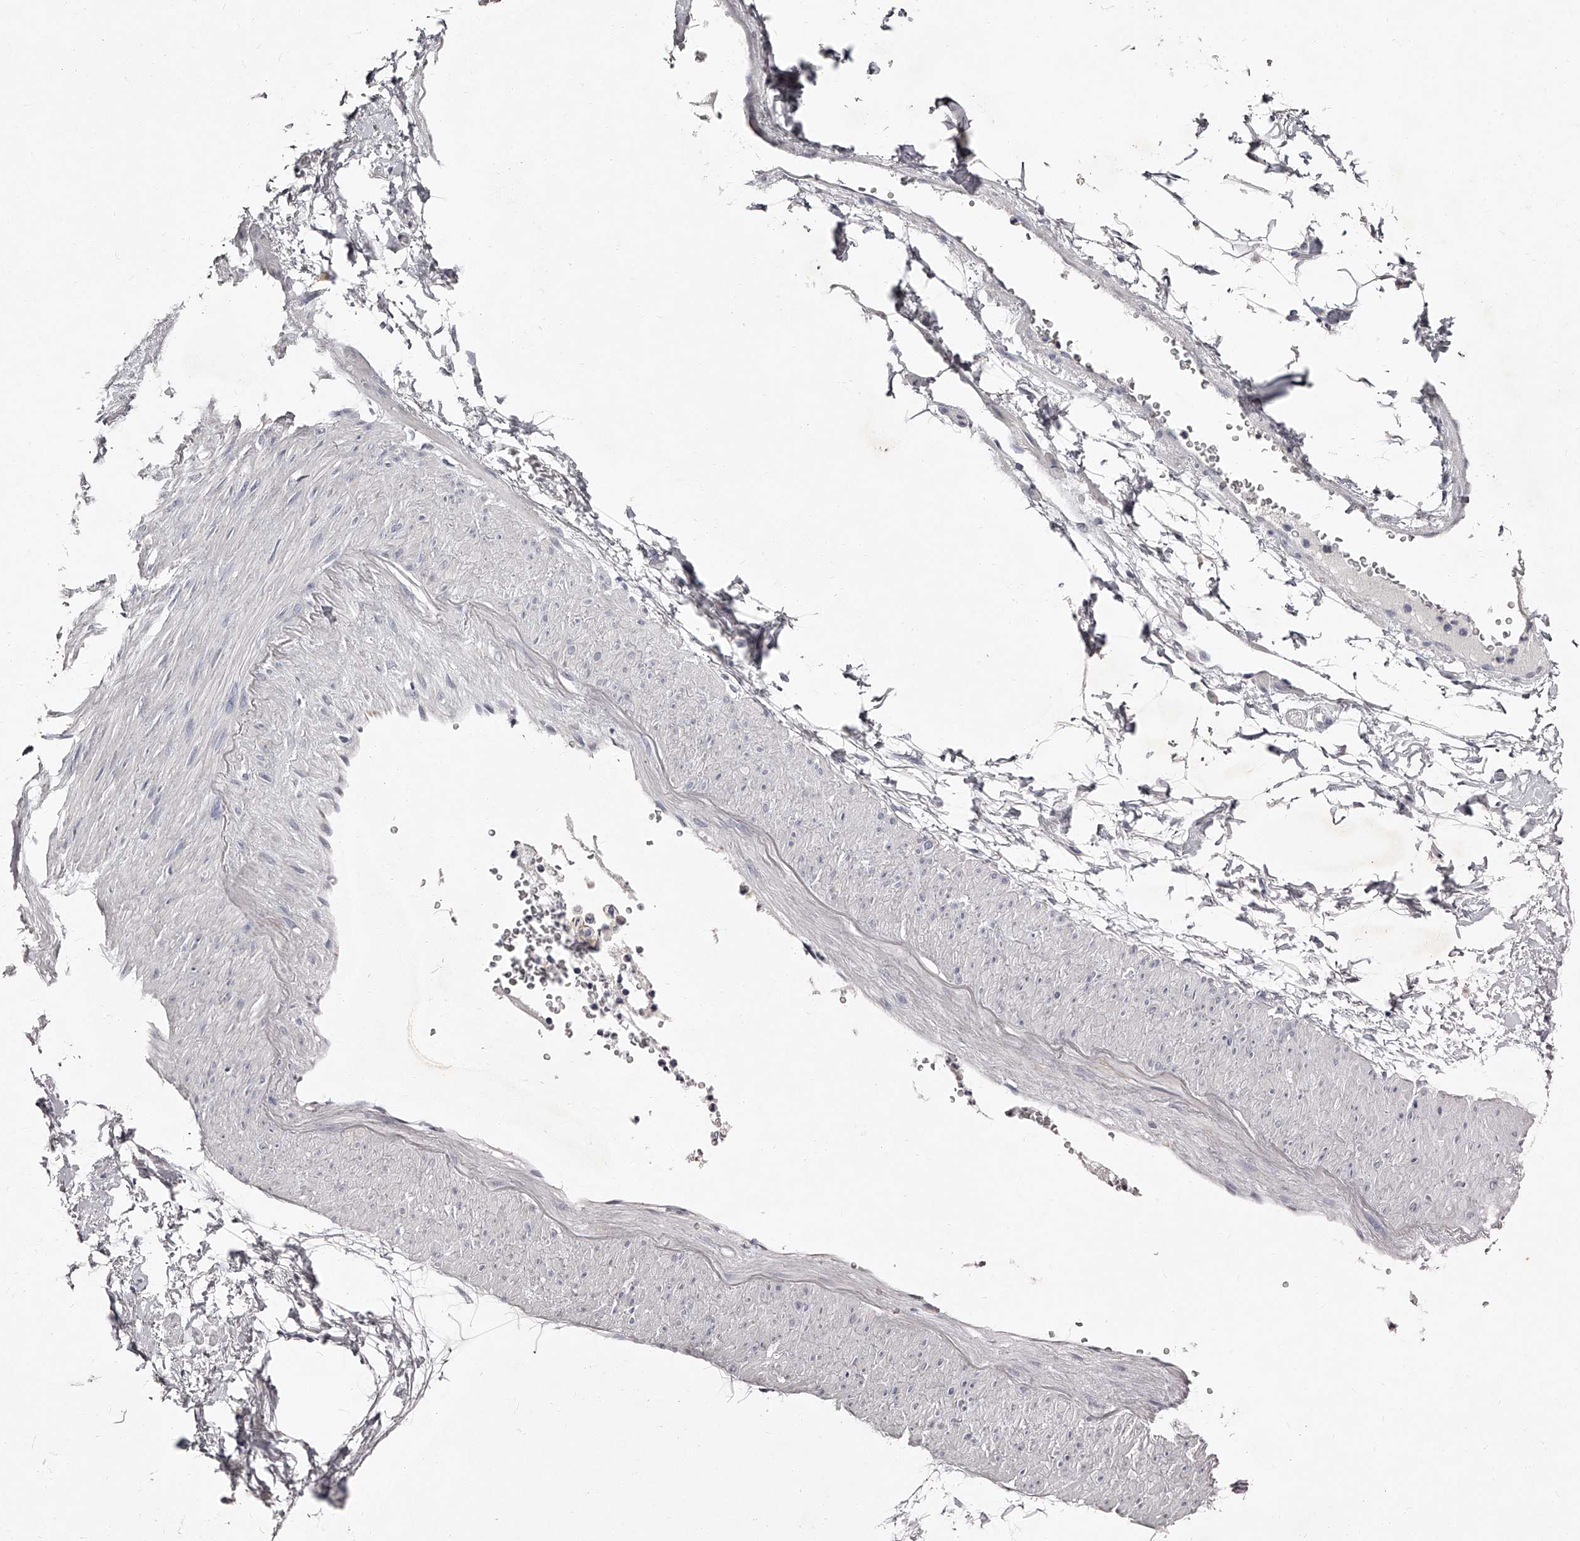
{"staining": {"intensity": "negative", "quantity": "none", "location": "none"}, "tissue": "adipose tissue", "cell_type": "Adipocytes", "image_type": "normal", "snomed": [{"axis": "morphology", "description": "Normal tissue, NOS"}, {"axis": "morphology", "description": "Adenocarcinoma, NOS"}, {"axis": "topography", "description": "Pancreas"}, {"axis": "topography", "description": "Peripheral nerve tissue"}], "caption": "This is an immunohistochemistry (IHC) histopathology image of normal human adipose tissue. There is no expression in adipocytes.", "gene": "NT5DC1", "patient": {"sex": "male", "age": 59}}